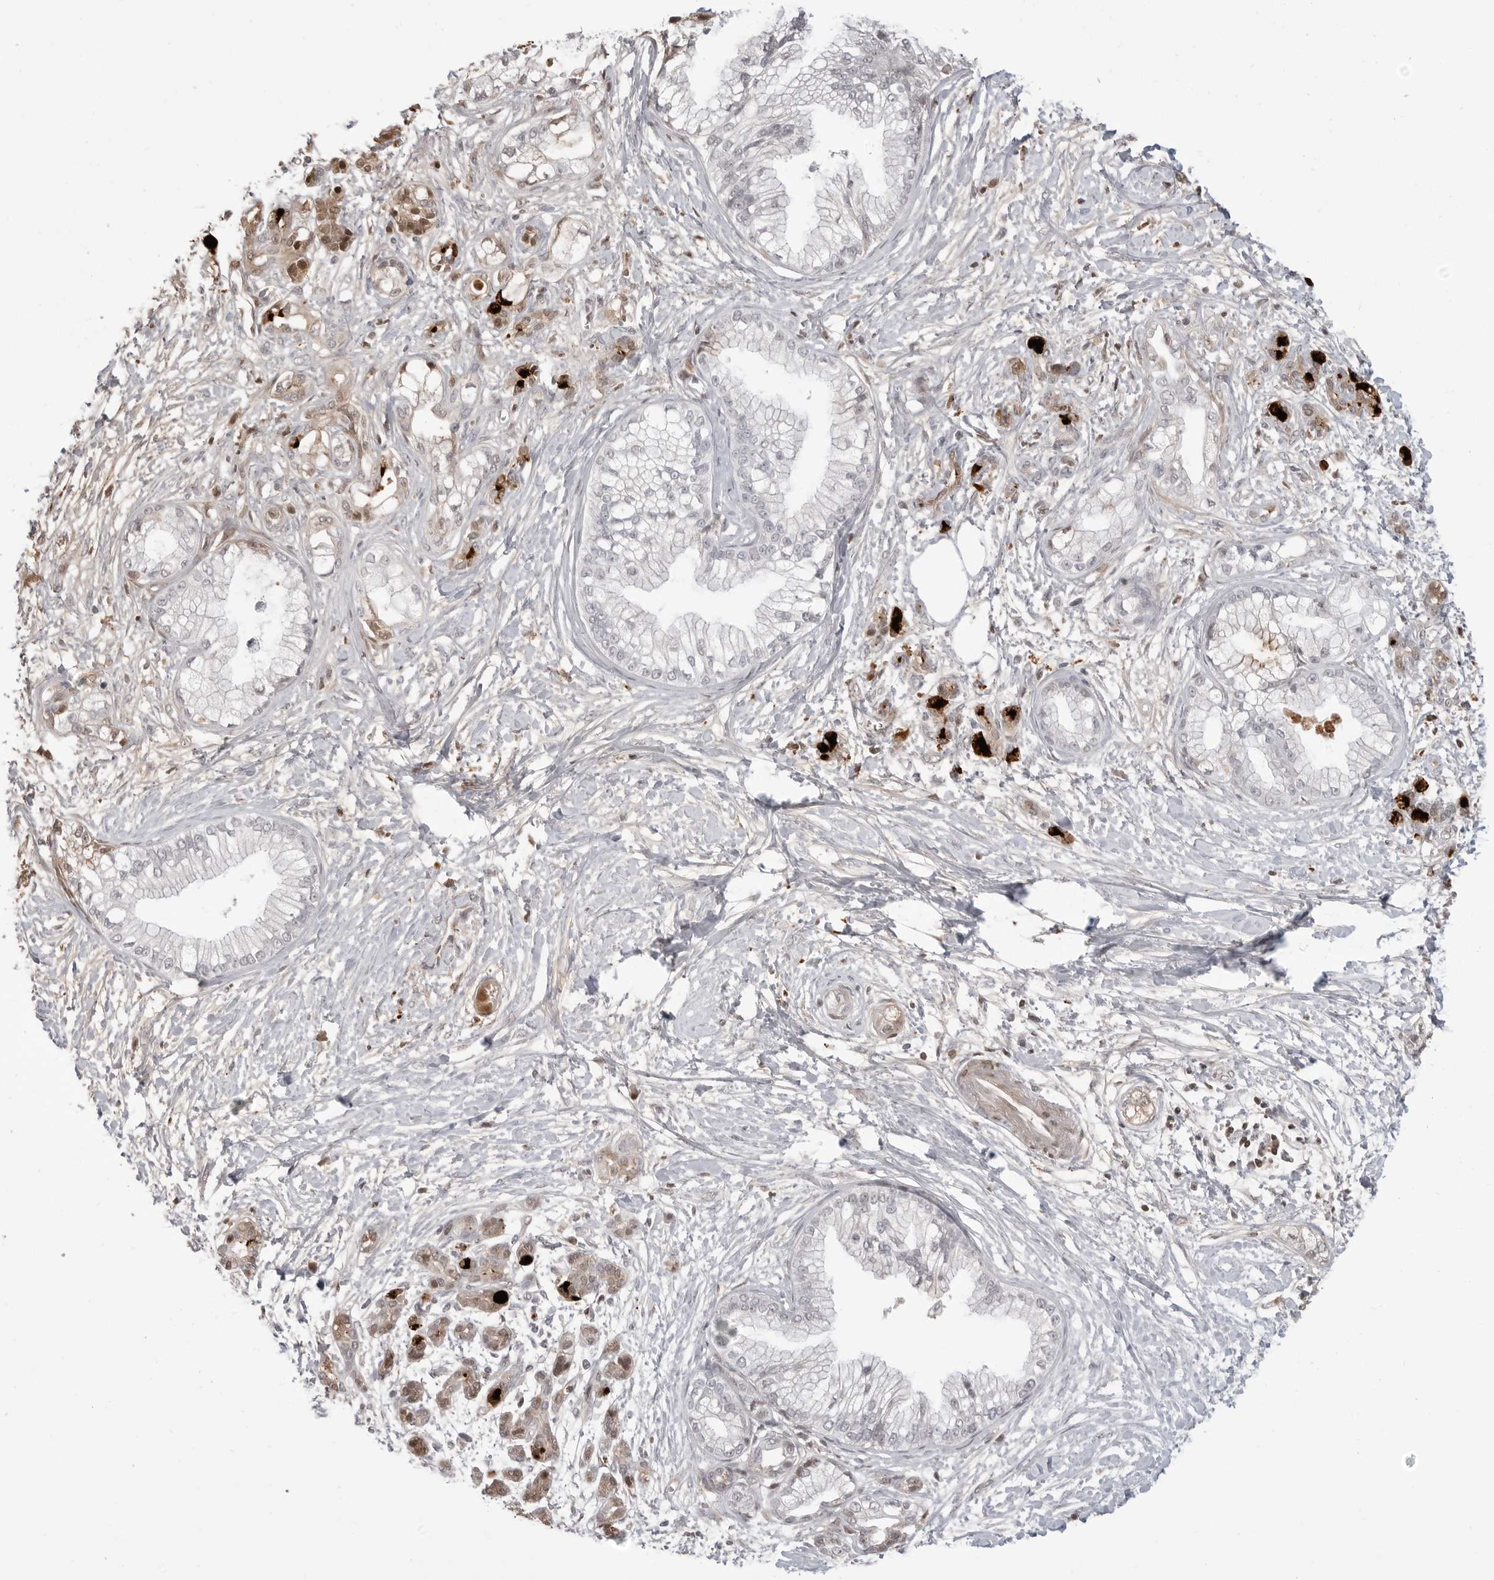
{"staining": {"intensity": "strong", "quantity": "<25%", "location": "cytoplasmic/membranous"}, "tissue": "pancreatic cancer", "cell_type": "Tumor cells", "image_type": "cancer", "snomed": [{"axis": "morphology", "description": "Adenocarcinoma, NOS"}, {"axis": "topography", "description": "Pancreas"}], "caption": "High-magnification brightfield microscopy of pancreatic adenocarcinoma stained with DAB (3,3'-diaminobenzidine) (brown) and counterstained with hematoxylin (blue). tumor cells exhibit strong cytoplasmic/membranous positivity is seen in approximately<25% of cells.", "gene": "PRSS1", "patient": {"sex": "male", "age": 68}}